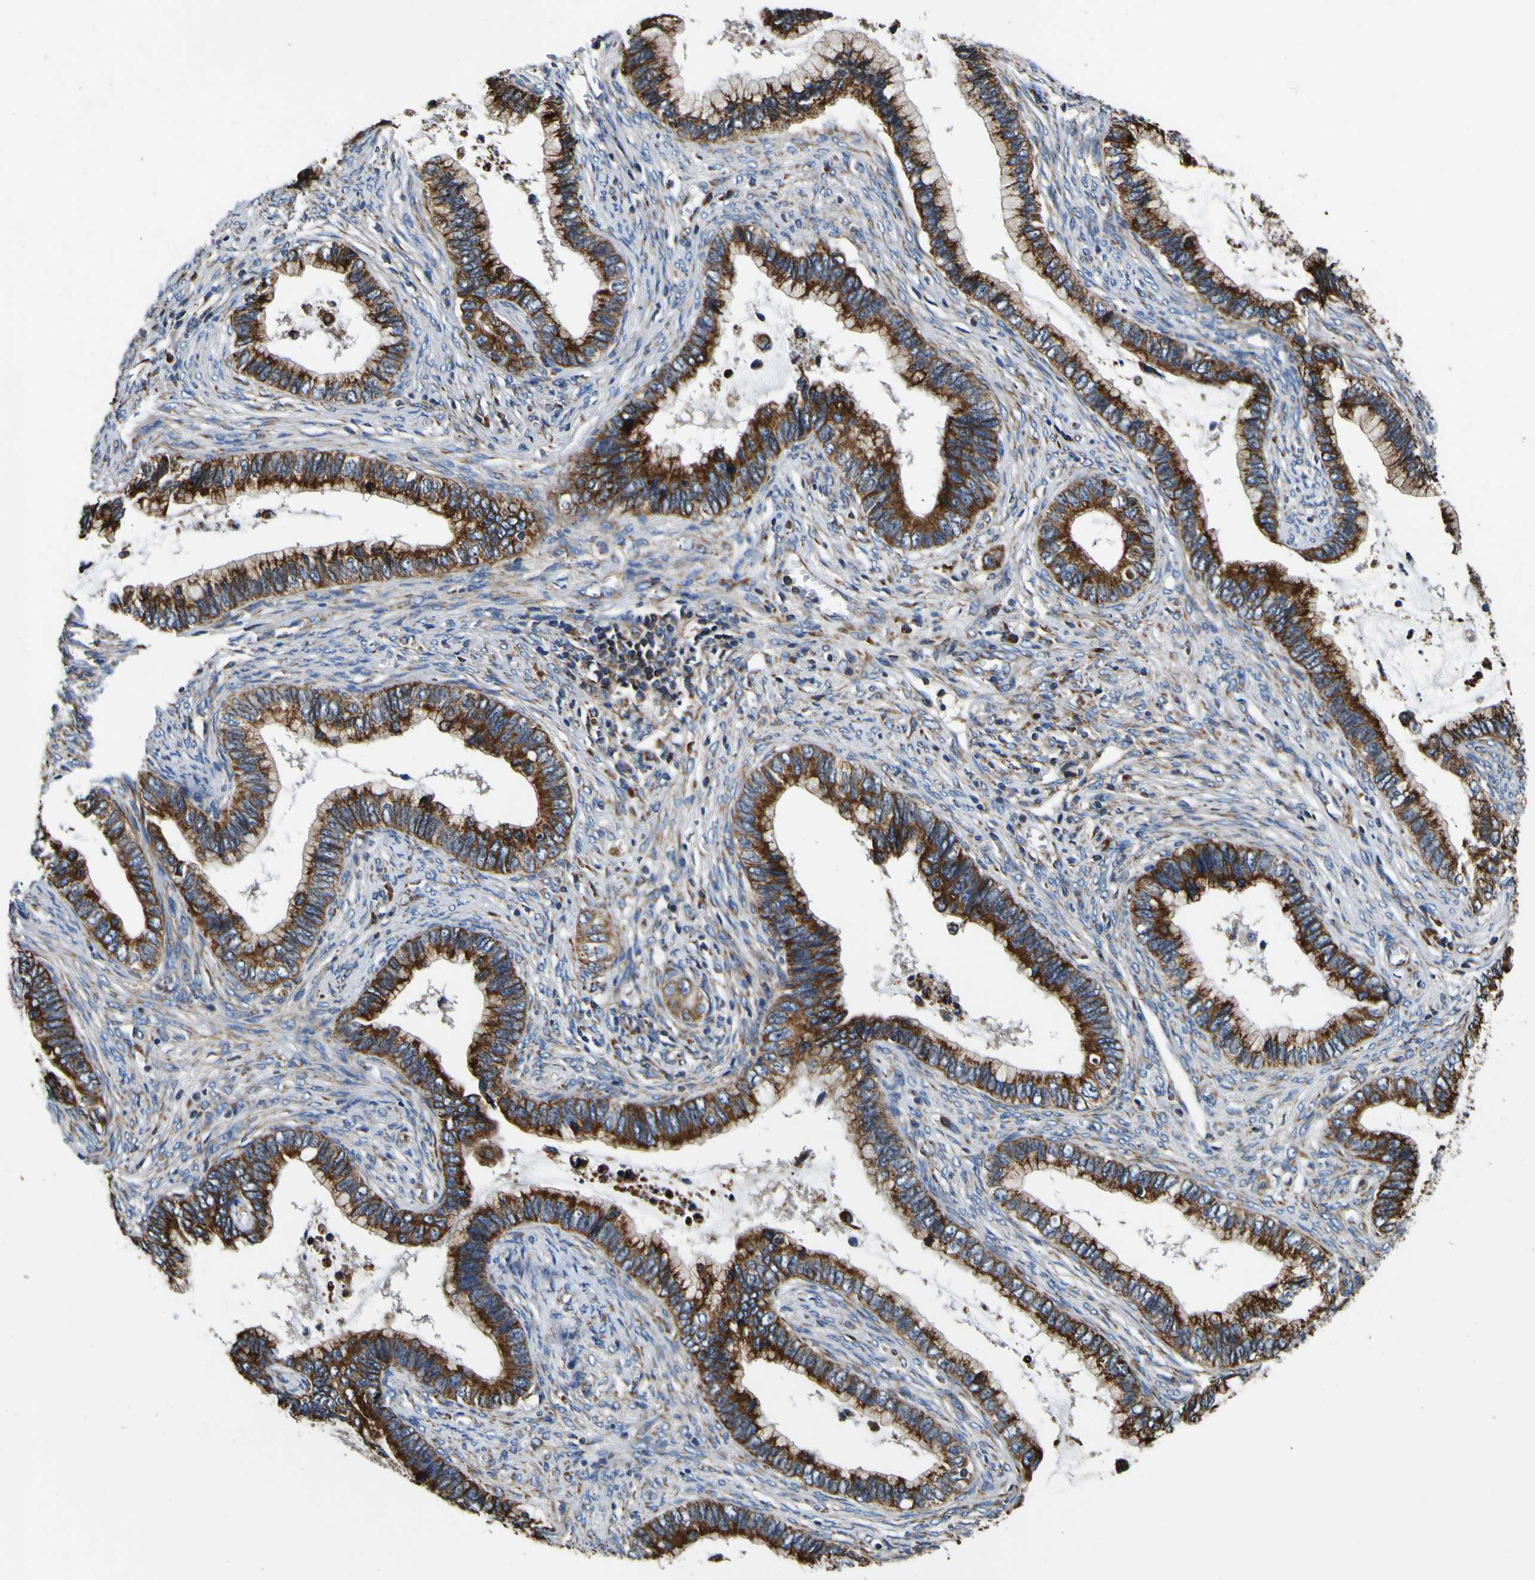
{"staining": {"intensity": "strong", "quantity": ">75%", "location": "cytoplasmic/membranous"}, "tissue": "cervical cancer", "cell_type": "Tumor cells", "image_type": "cancer", "snomed": [{"axis": "morphology", "description": "Adenocarcinoma, NOS"}, {"axis": "topography", "description": "Cervix"}], "caption": "A high amount of strong cytoplasmic/membranous expression is identified in about >75% of tumor cells in cervical adenocarcinoma tissue.", "gene": "INPP5A", "patient": {"sex": "female", "age": 44}}